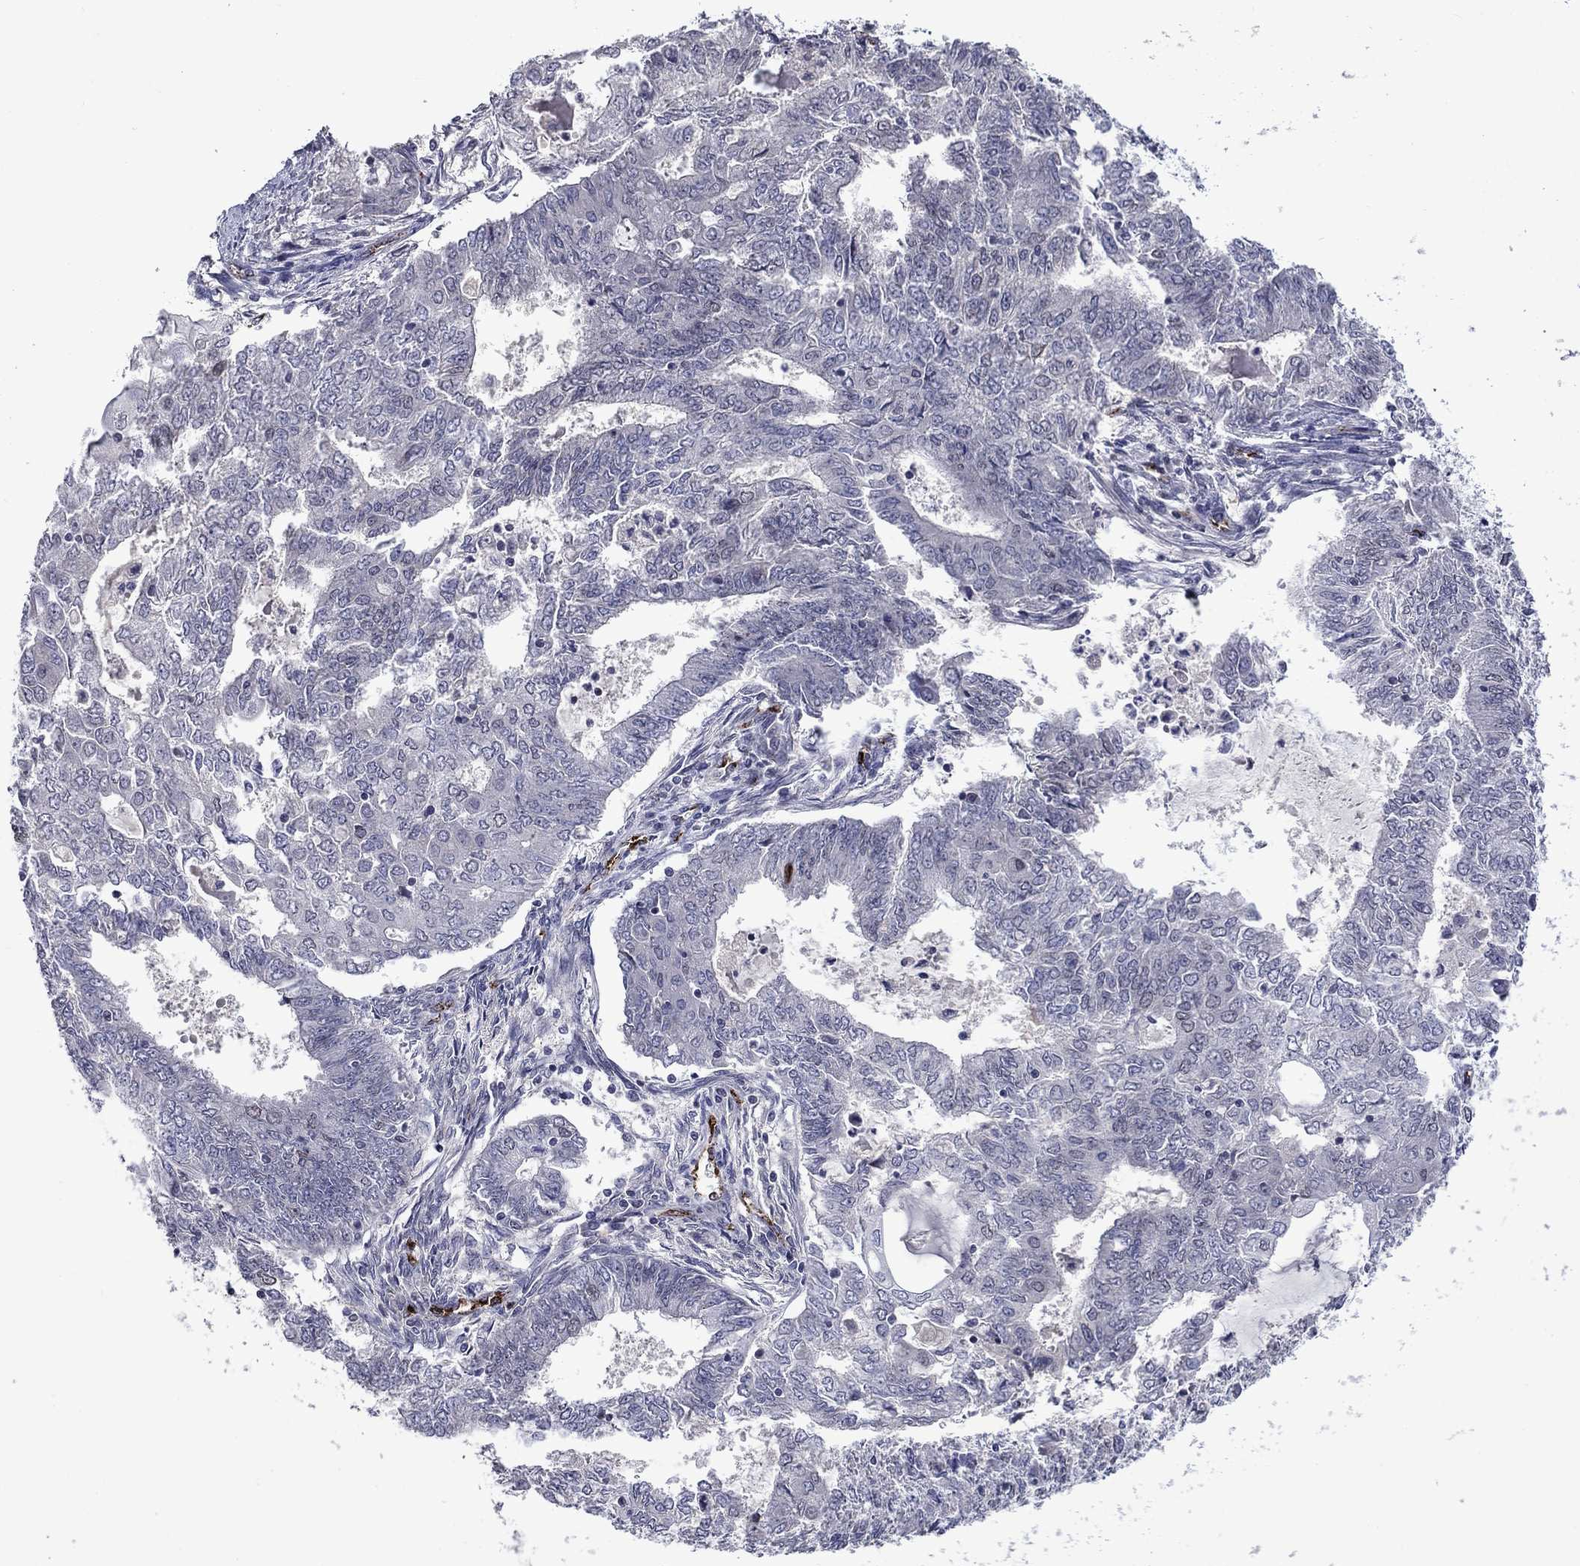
{"staining": {"intensity": "negative", "quantity": "none", "location": "none"}, "tissue": "endometrial cancer", "cell_type": "Tumor cells", "image_type": "cancer", "snomed": [{"axis": "morphology", "description": "Adenocarcinoma, NOS"}, {"axis": "topography", "description": "Endometrium"}], "caption": "Histopathology image shows no significant protein staining in tumor cells of endometrial cancer (adenocarcinoma). (Immunohistochemistry, brightfield microscopy, high magnification).", "gene": "SLITRK1", "patient": {"sex": "female", "age": 62}}